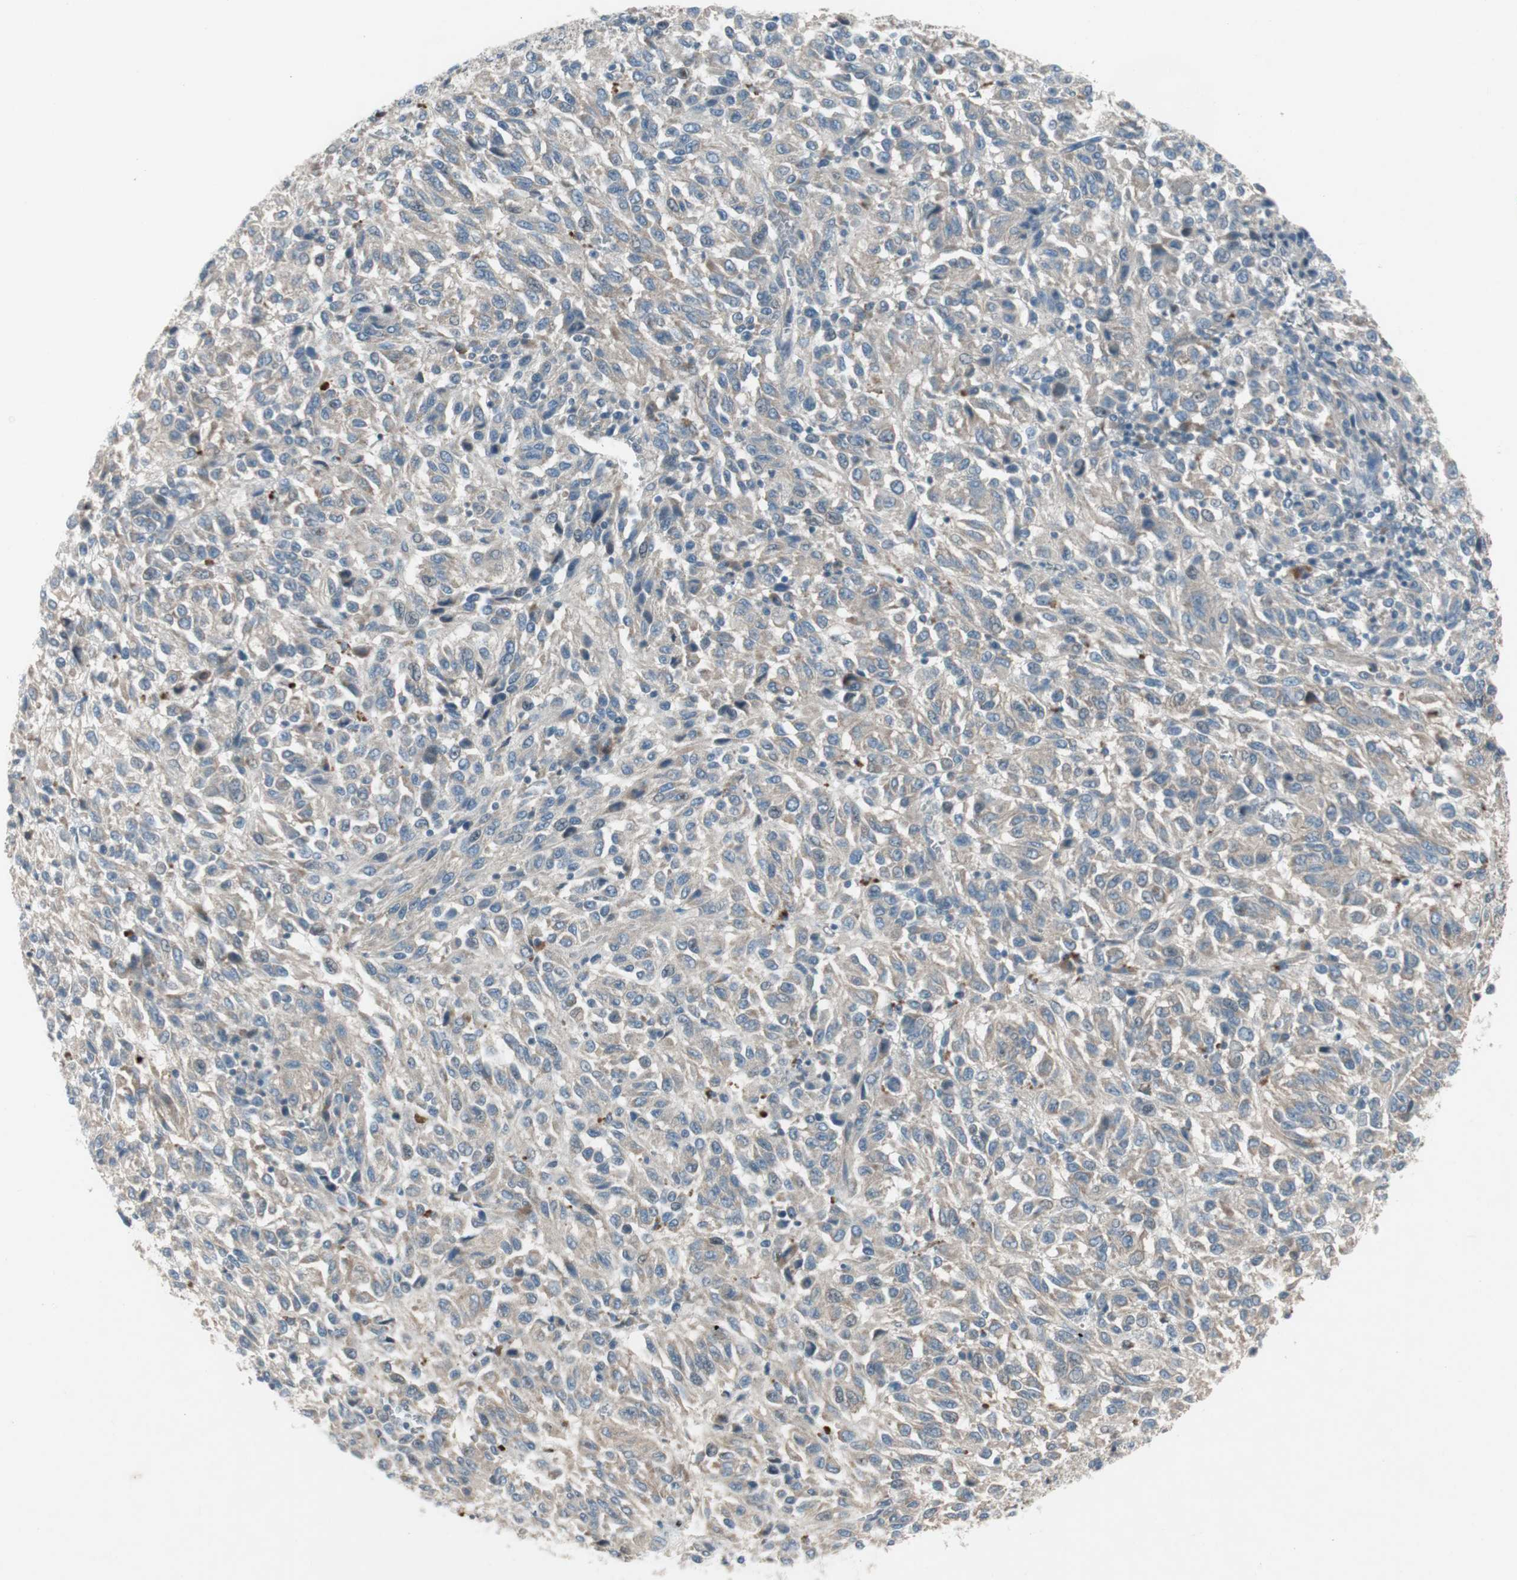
{"staining": {"intensity": "weak", "quantity": "25%-75%", "location": "cytoplasmic/membranous"}, "tissue": "melanoma", "cell_type": "Tumor cells", "image_type": "cancer", "snomed": [{"axis": "morphology", "description": "Malignant melanoma, Metastatic site"}, {"axis": "topography", "description": "Lung"}], "caption": "Approximately 25%-75% of tumor cells in melanoma exhibit weak cytoplasmic/membranous protein expression as visualized by brown immunohistochemical staining.", "gene": "PANK2", "patient": {"sex": "male", "age": 64}}